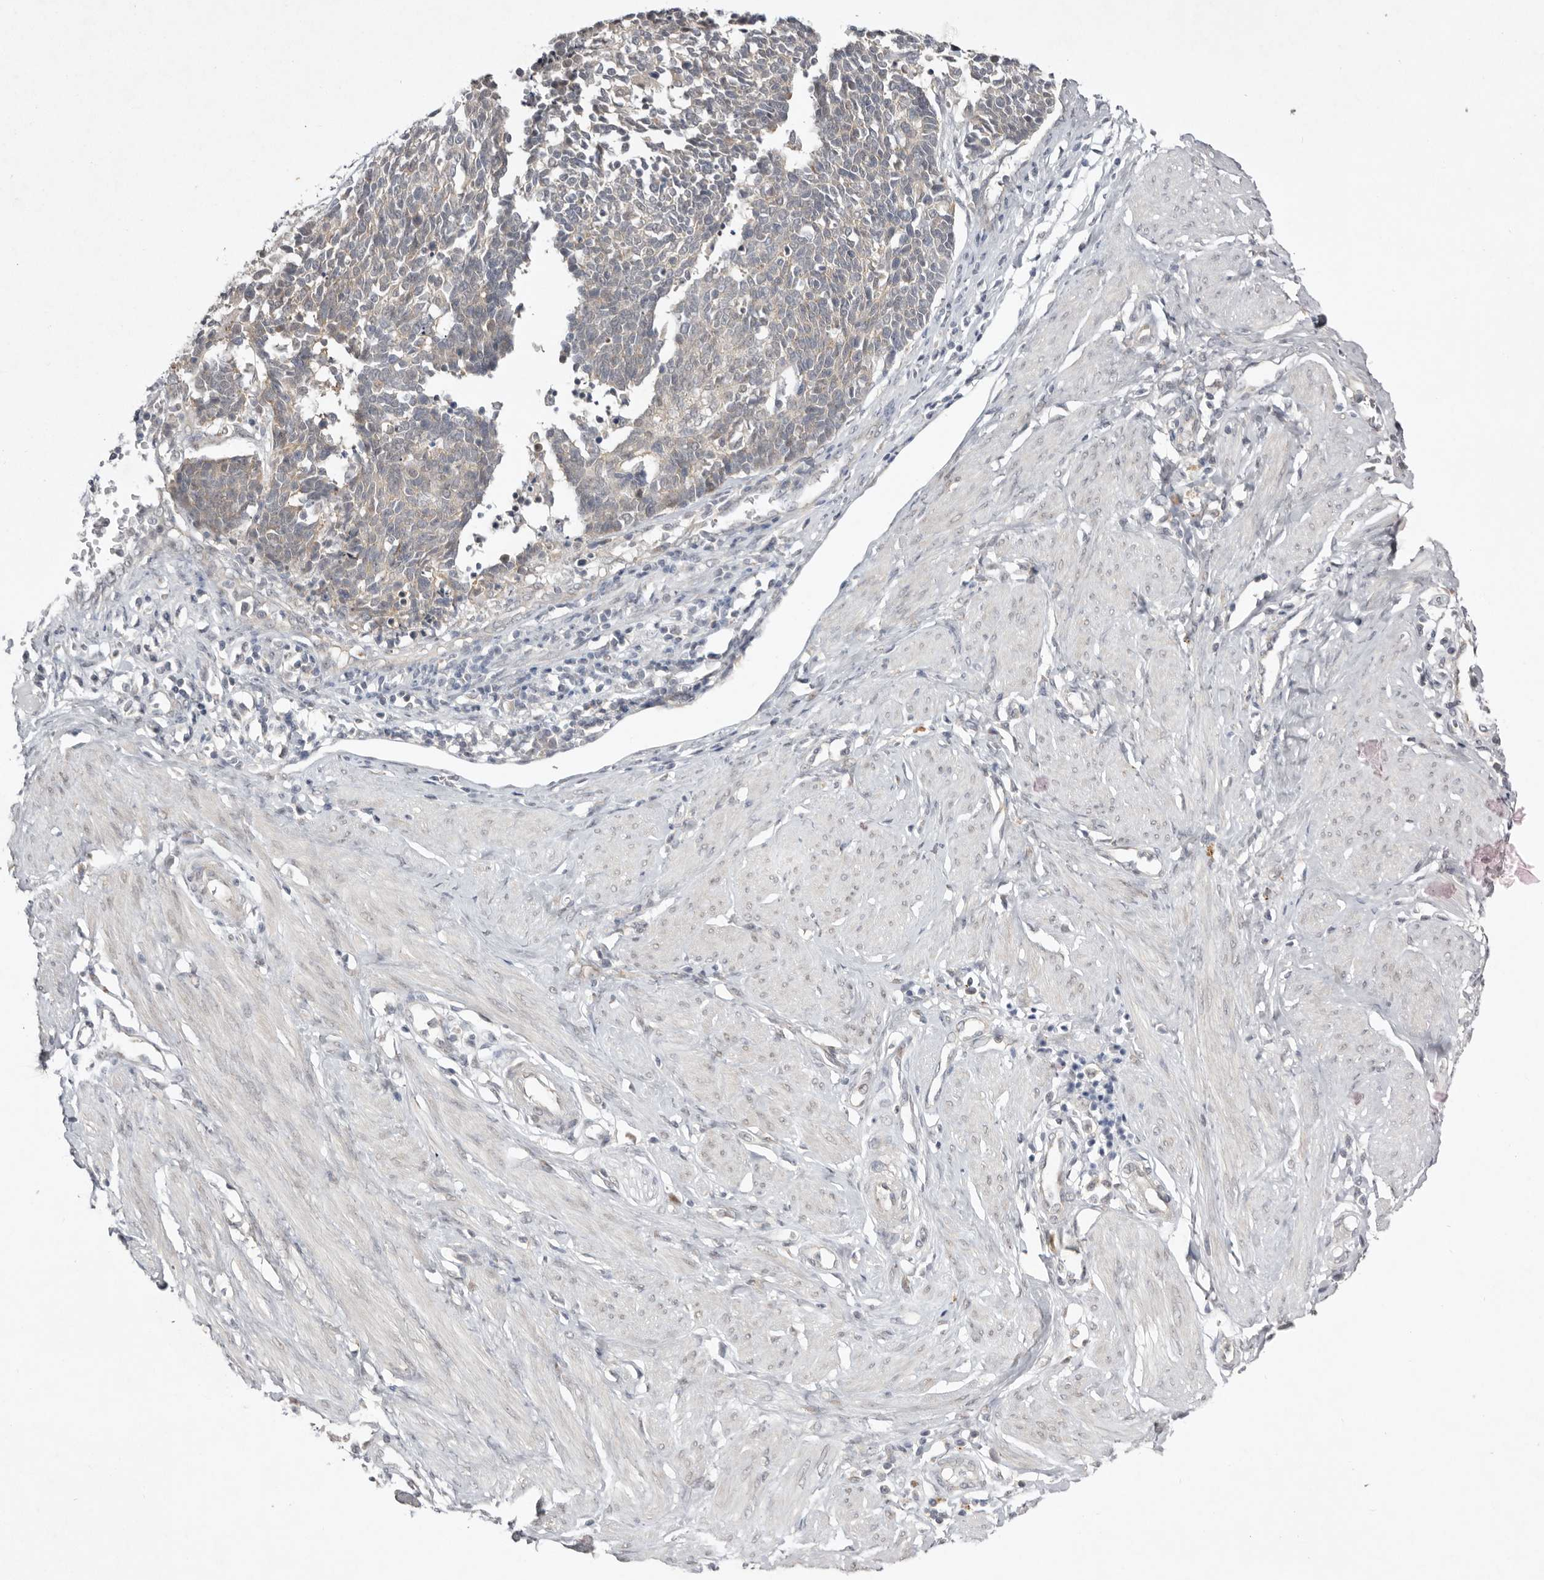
{"staining": {"intensity": "negative", "quantity": "none", "location": "none"}, "tissue": "cervical cancer", "cell_type": "Tumor cells", "image_type": "cancer", "snomed": [{"axis": "morphology", "description": "Normal tissue, NOS"}, {"axis": "morphology", "description": "Squamous cell carcinoma, NOS"}, {"axis": "topography", "description": "Cervix"}], "caption": "This is an immunohistochemistry photomicrograph of squamous cell carcinoma (cervical). There is no expression in tumor cells.", "gene": "NSUN4", "patient": {"sex": "female", "age": 35}}